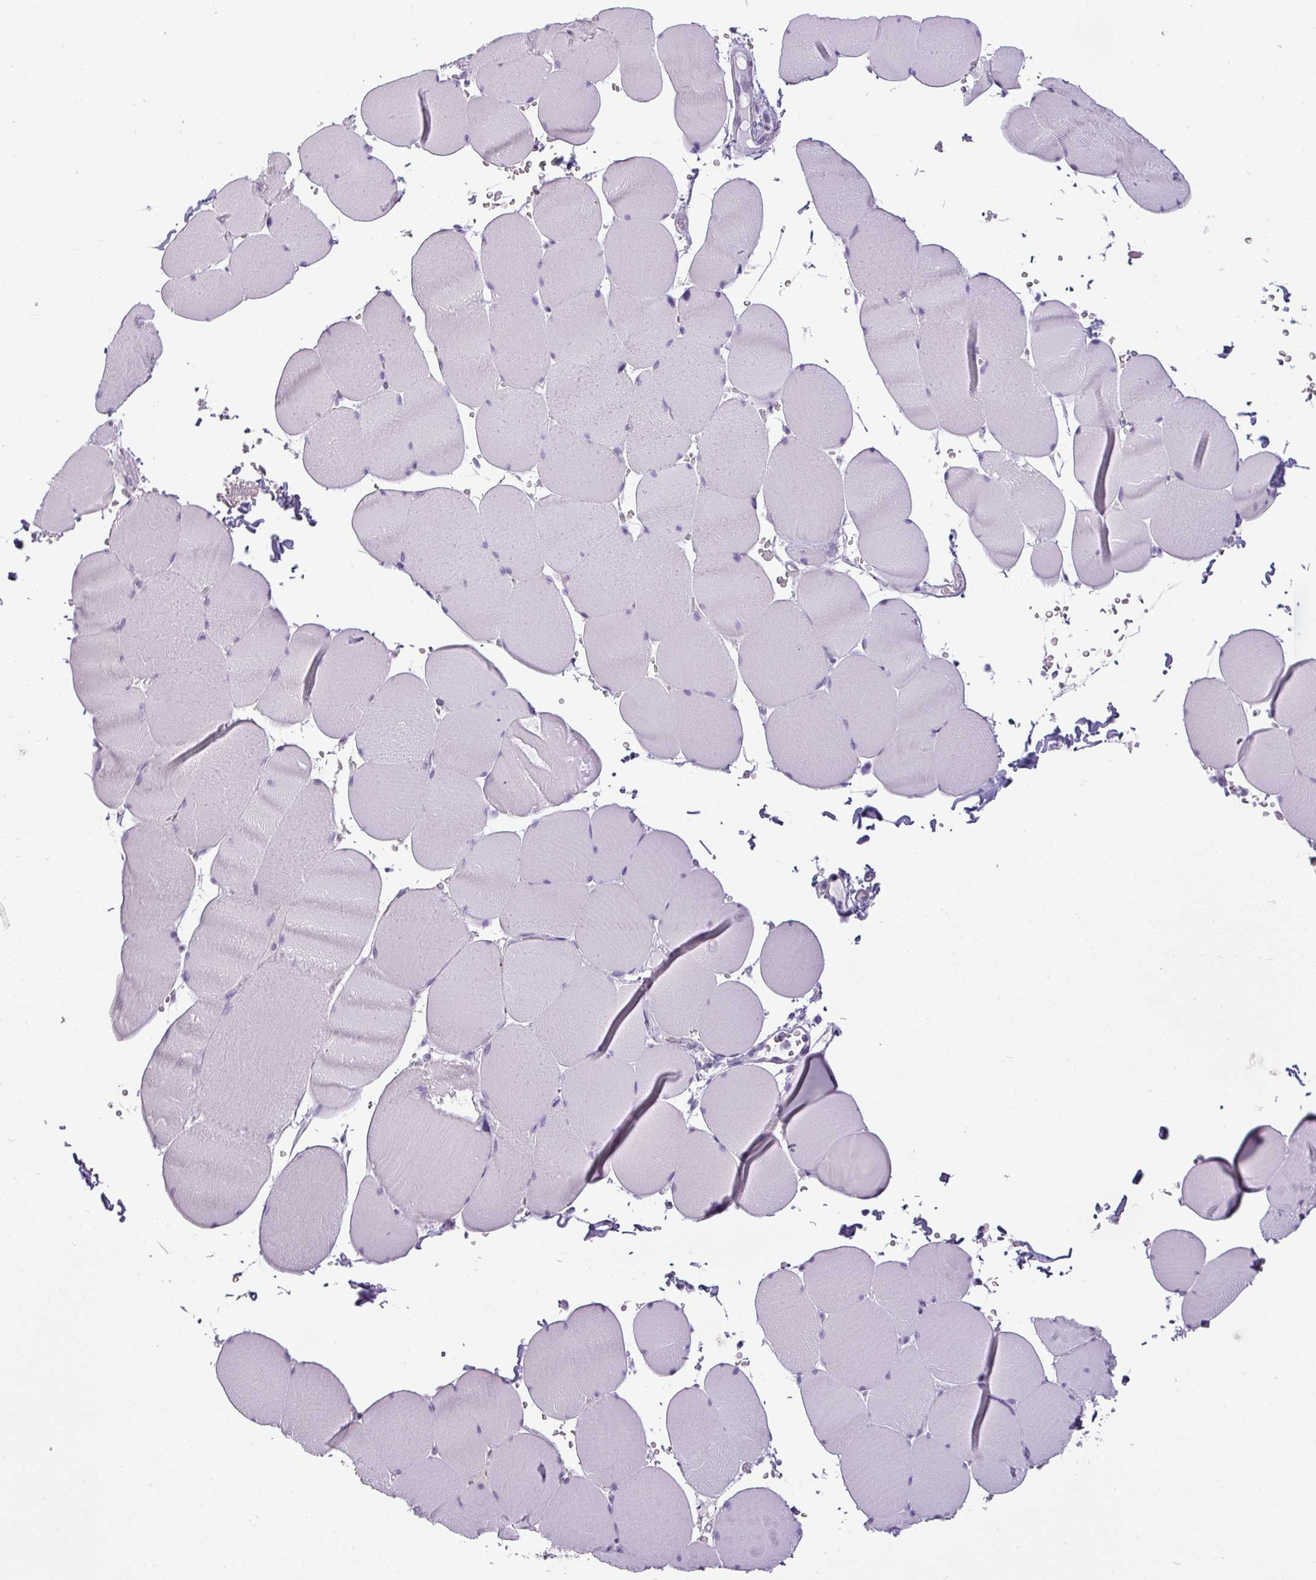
{"staining": {"intensity": "negative", "quantity": "none", "location": "none"}, "tissue": "skeletal muscle", "cell_type": "Myocytes", "image_type": "normal", "snomed": [{"axis": "morphology", "description": "Normal tissue, NOS"}, {"axis": "topography", "description": "Skeletal muscle"}, {"axis": "topography", "description": "Head-Neck"}], "caption": "This is an immunohistochemistry (IHC) photomicrograph of benign skeletal muscle. There is no positivity in myocytes.", "gene": "CDH16", "patient": {"sex": "male", "age": 66}}